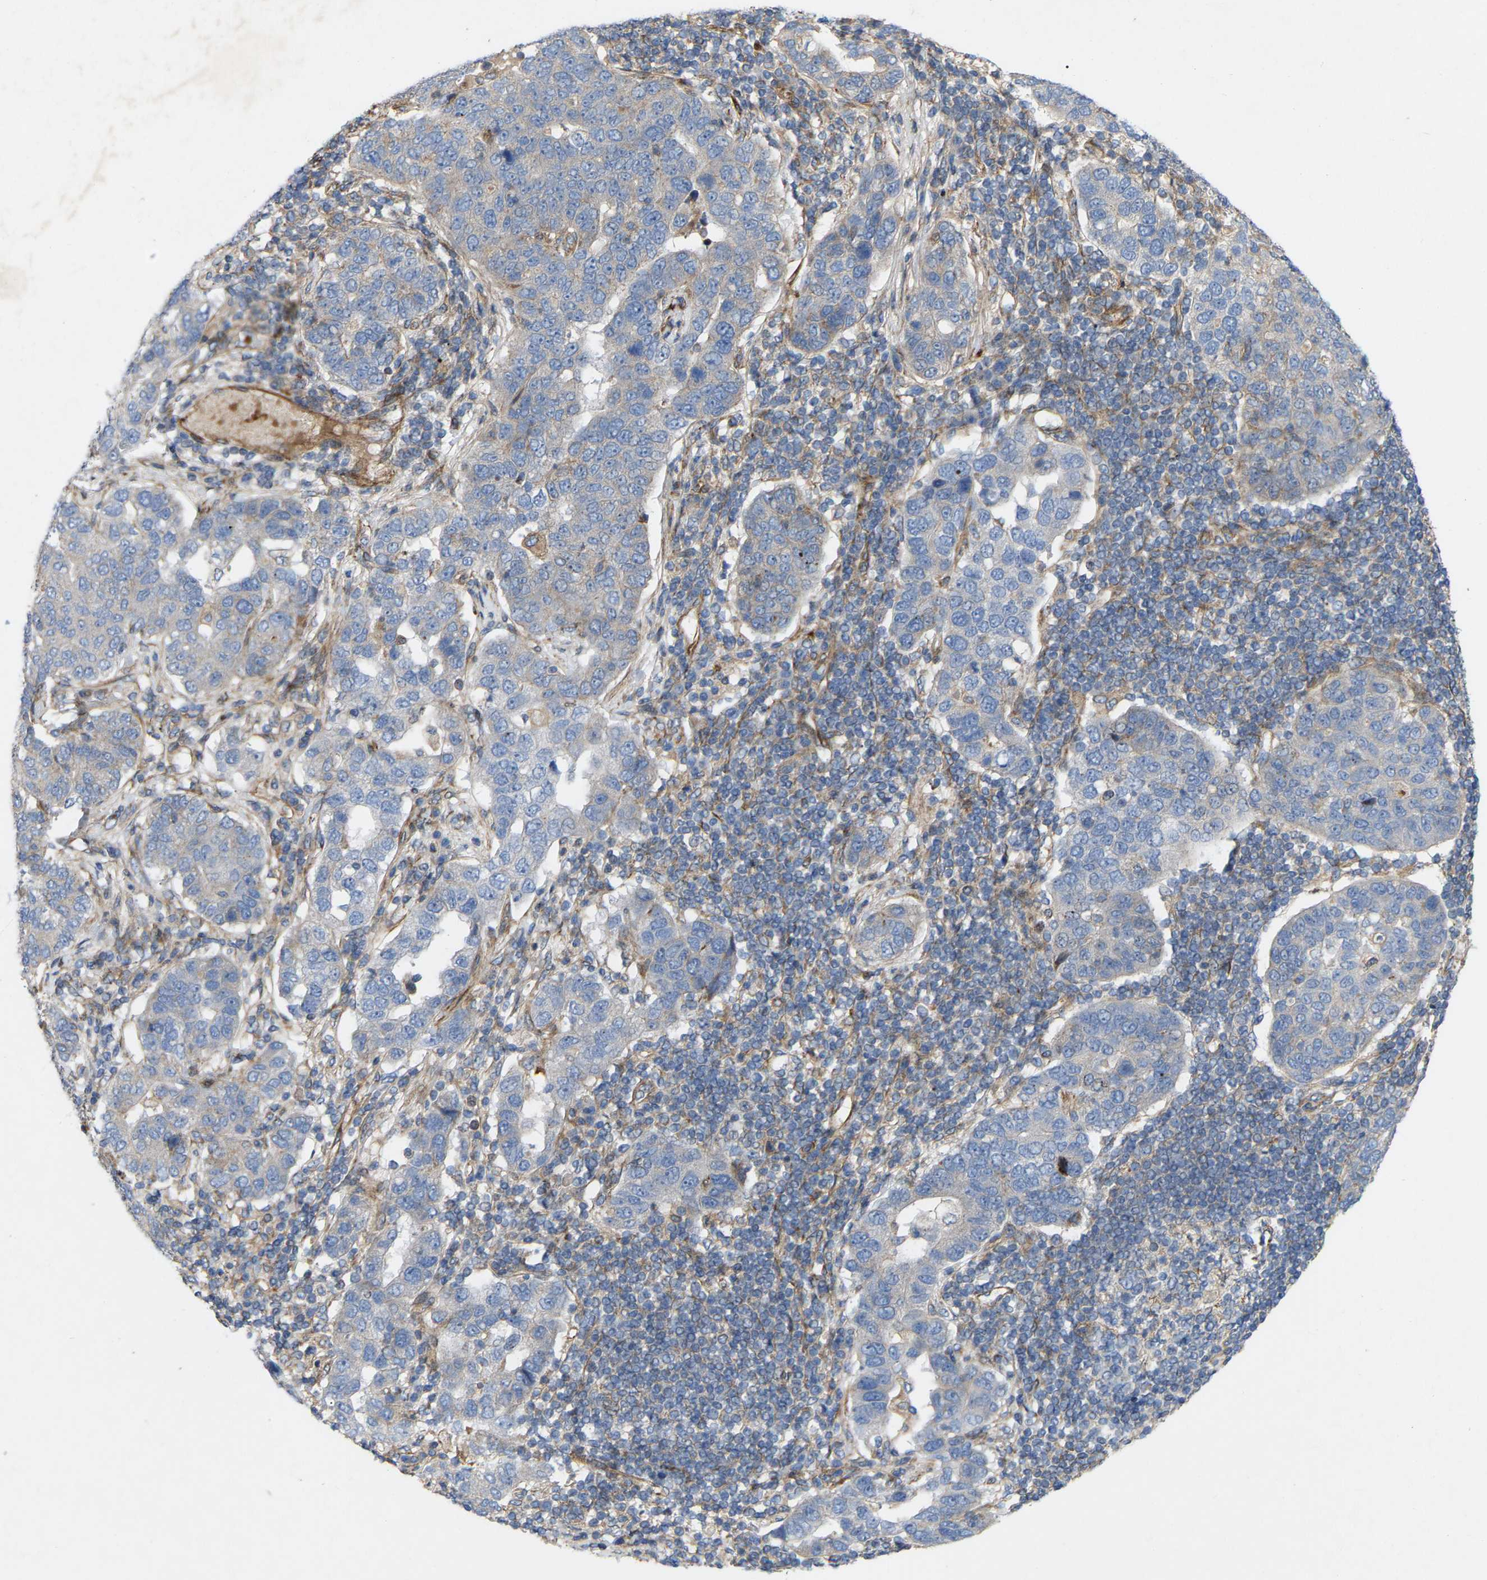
{"staining": {"intensity": "negative", "quantity": "none", "location": "none"}, "tissue": "pancreatic cancer", "cell_type": "Tumor cells", "image_type": "cancer", "snomed": [{"axis": "morphology", "description": "Adenocarcinoma, NOS"}, {"axis": "topography", "description": "Pancreas"}], "caption": "IHC of pancreatic cancer displays no expression in tumor cells.", "gene": "TOR1B", "patient": {"sex": "female", "age": 61}}